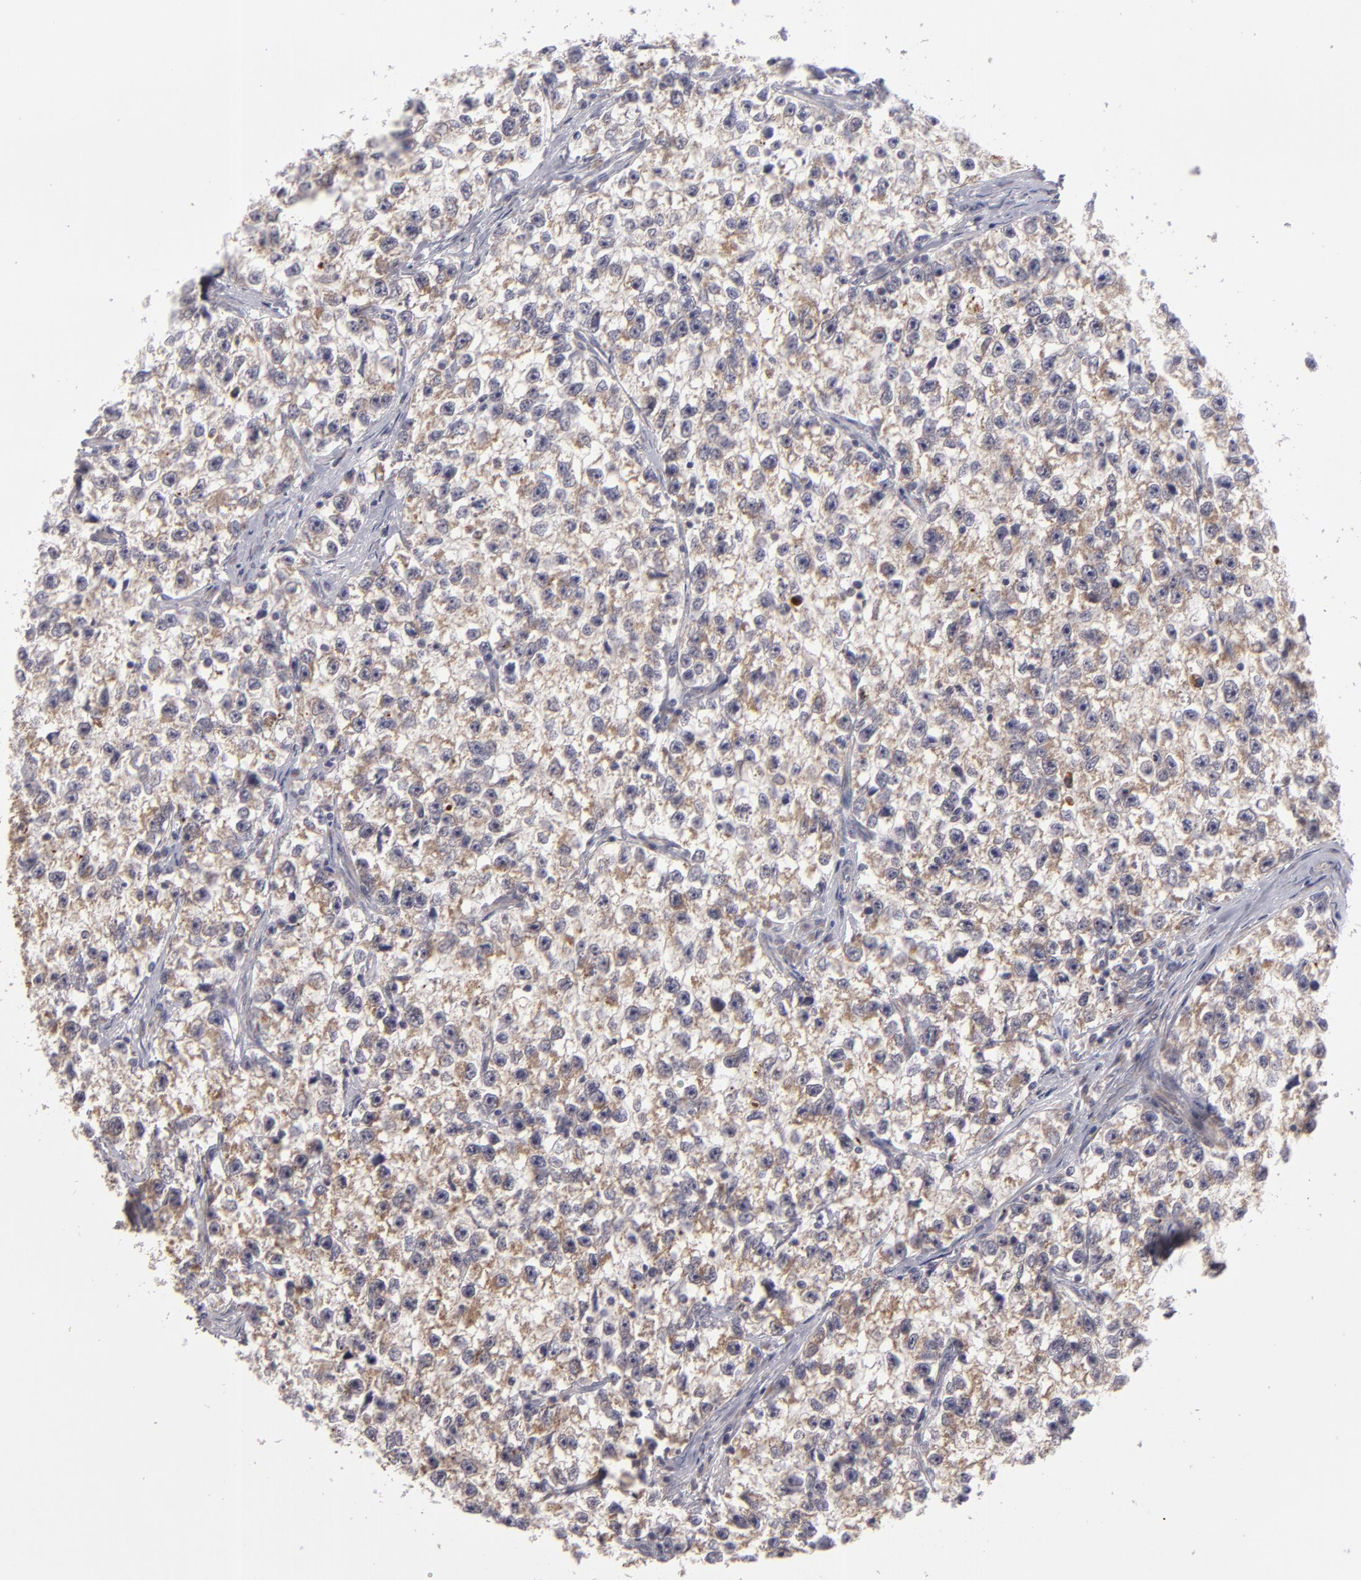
{"staining": {"intensity": "moderate", "quantity": ">75%", "location": "cytoplasmic/membranous"}, "tissue": "testis cancer", "cell_type": "Tumor cells", "image_type": "cancer", "snomed": [{"axis": "morphology", "description": "Seminoma, NOS"}, {"axis": "morphology", "description": "Carcinoma, Embryonal, NOS"}, {"axis": "topography", "description": "Testis"}], "caption": "IHC (DAB (3,3'-diaminobenzidine)) staining of testis cancer exhibits moderate cytoplasmic/membranous protein expression in about >75% of tumor cells.", "gene": "SH2D4A", "patient": {"sex": "male", "age": 30}}